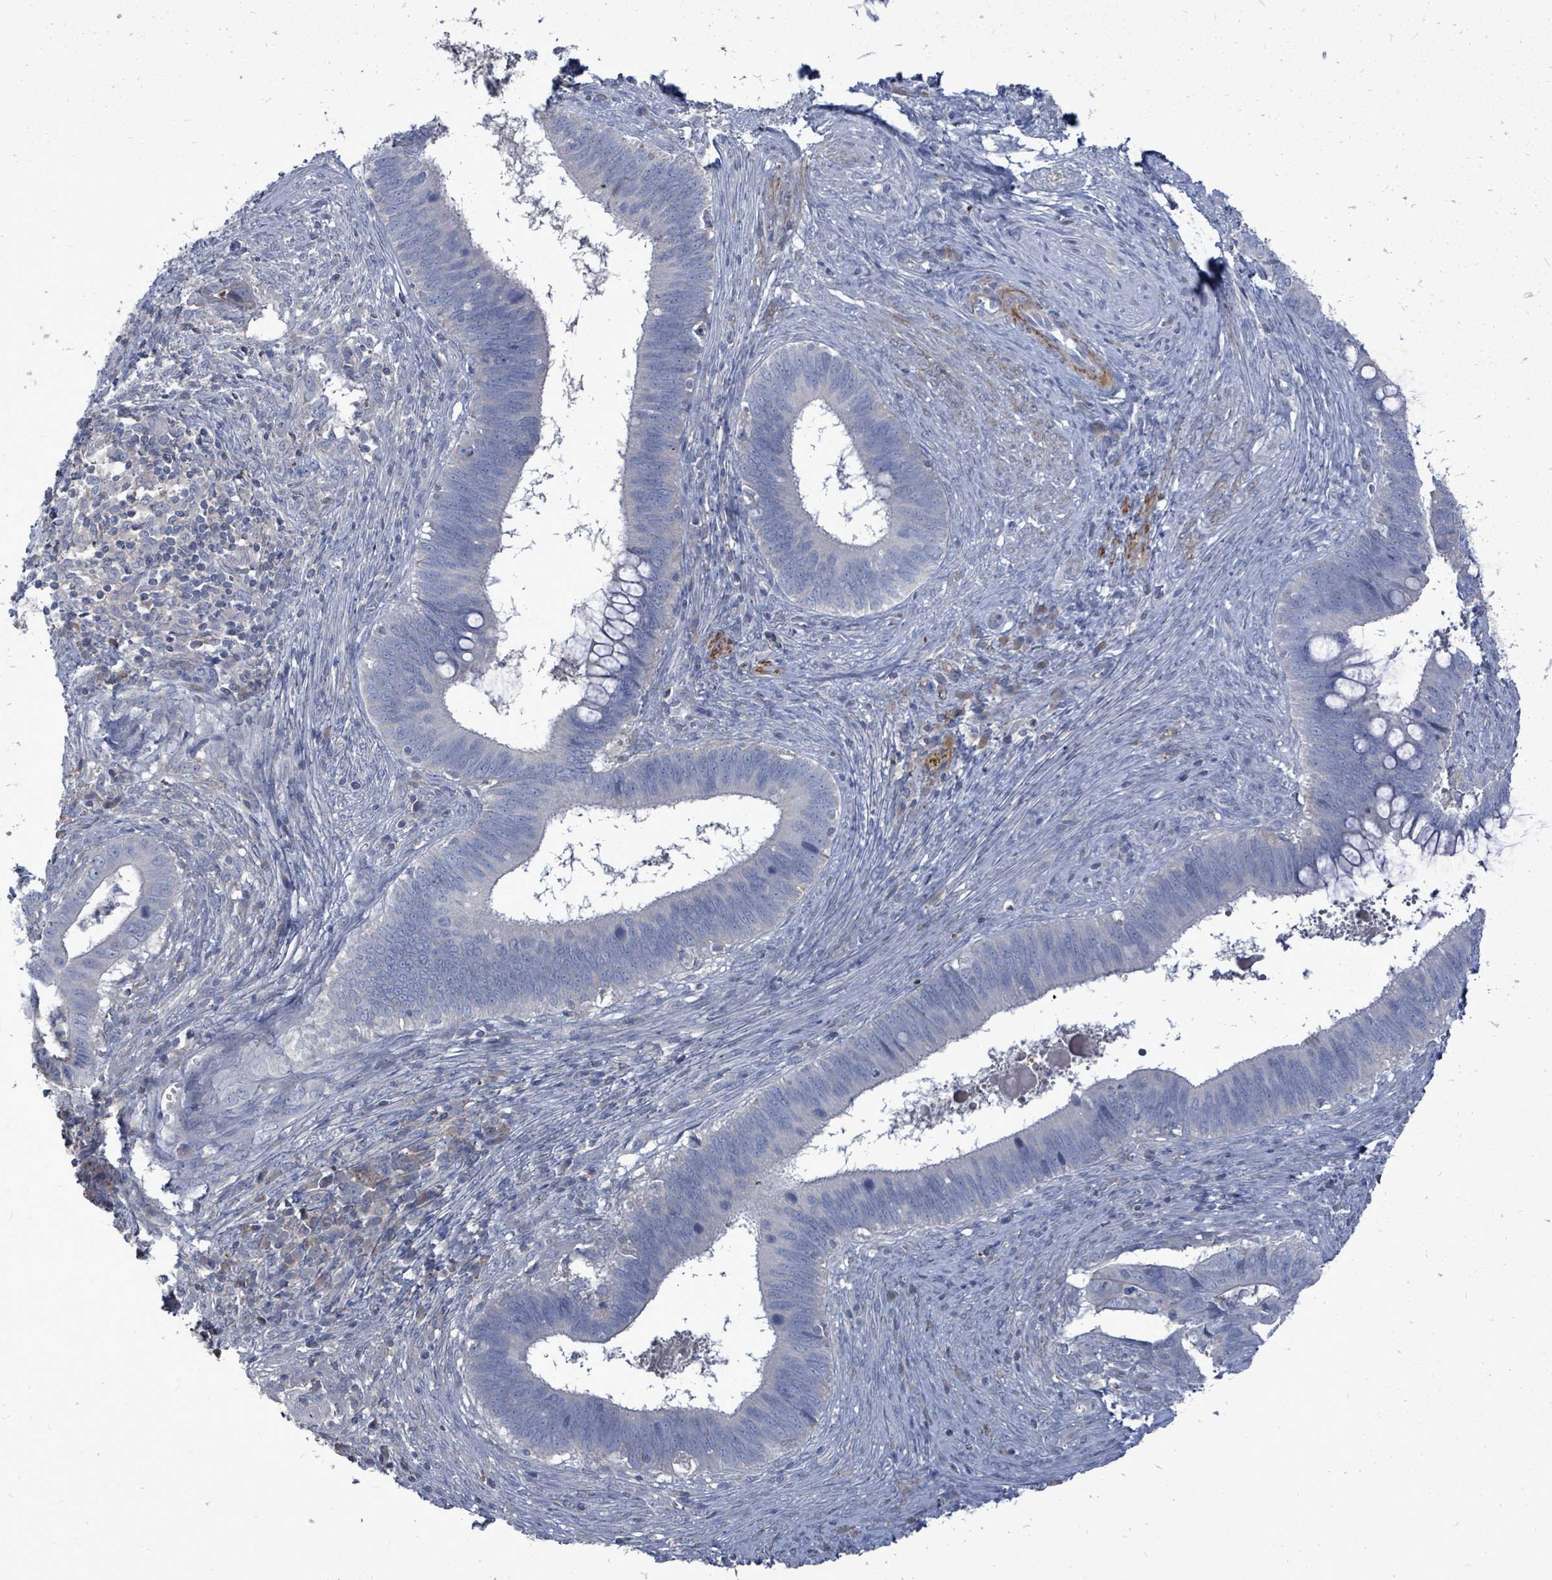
{"staining": {"intensity": "negative", "quantity": "none", "location": "none"}, "tissue": "cervical cancer", "cell_type": "Tumor cells", "image_type": "cancer", "snomed": [{"axis": "morphology", "description": "Adenocarcinoma, NOS"}, {"axis": "topography", "description": "Cervix"}], "caption": "Immunohistochemistry (IHC) of cervical adenocarcinoma exhibits no expression in tumor cells.", "gene": "ARGFX", "patient": {"sex": "female", "age": 42}}